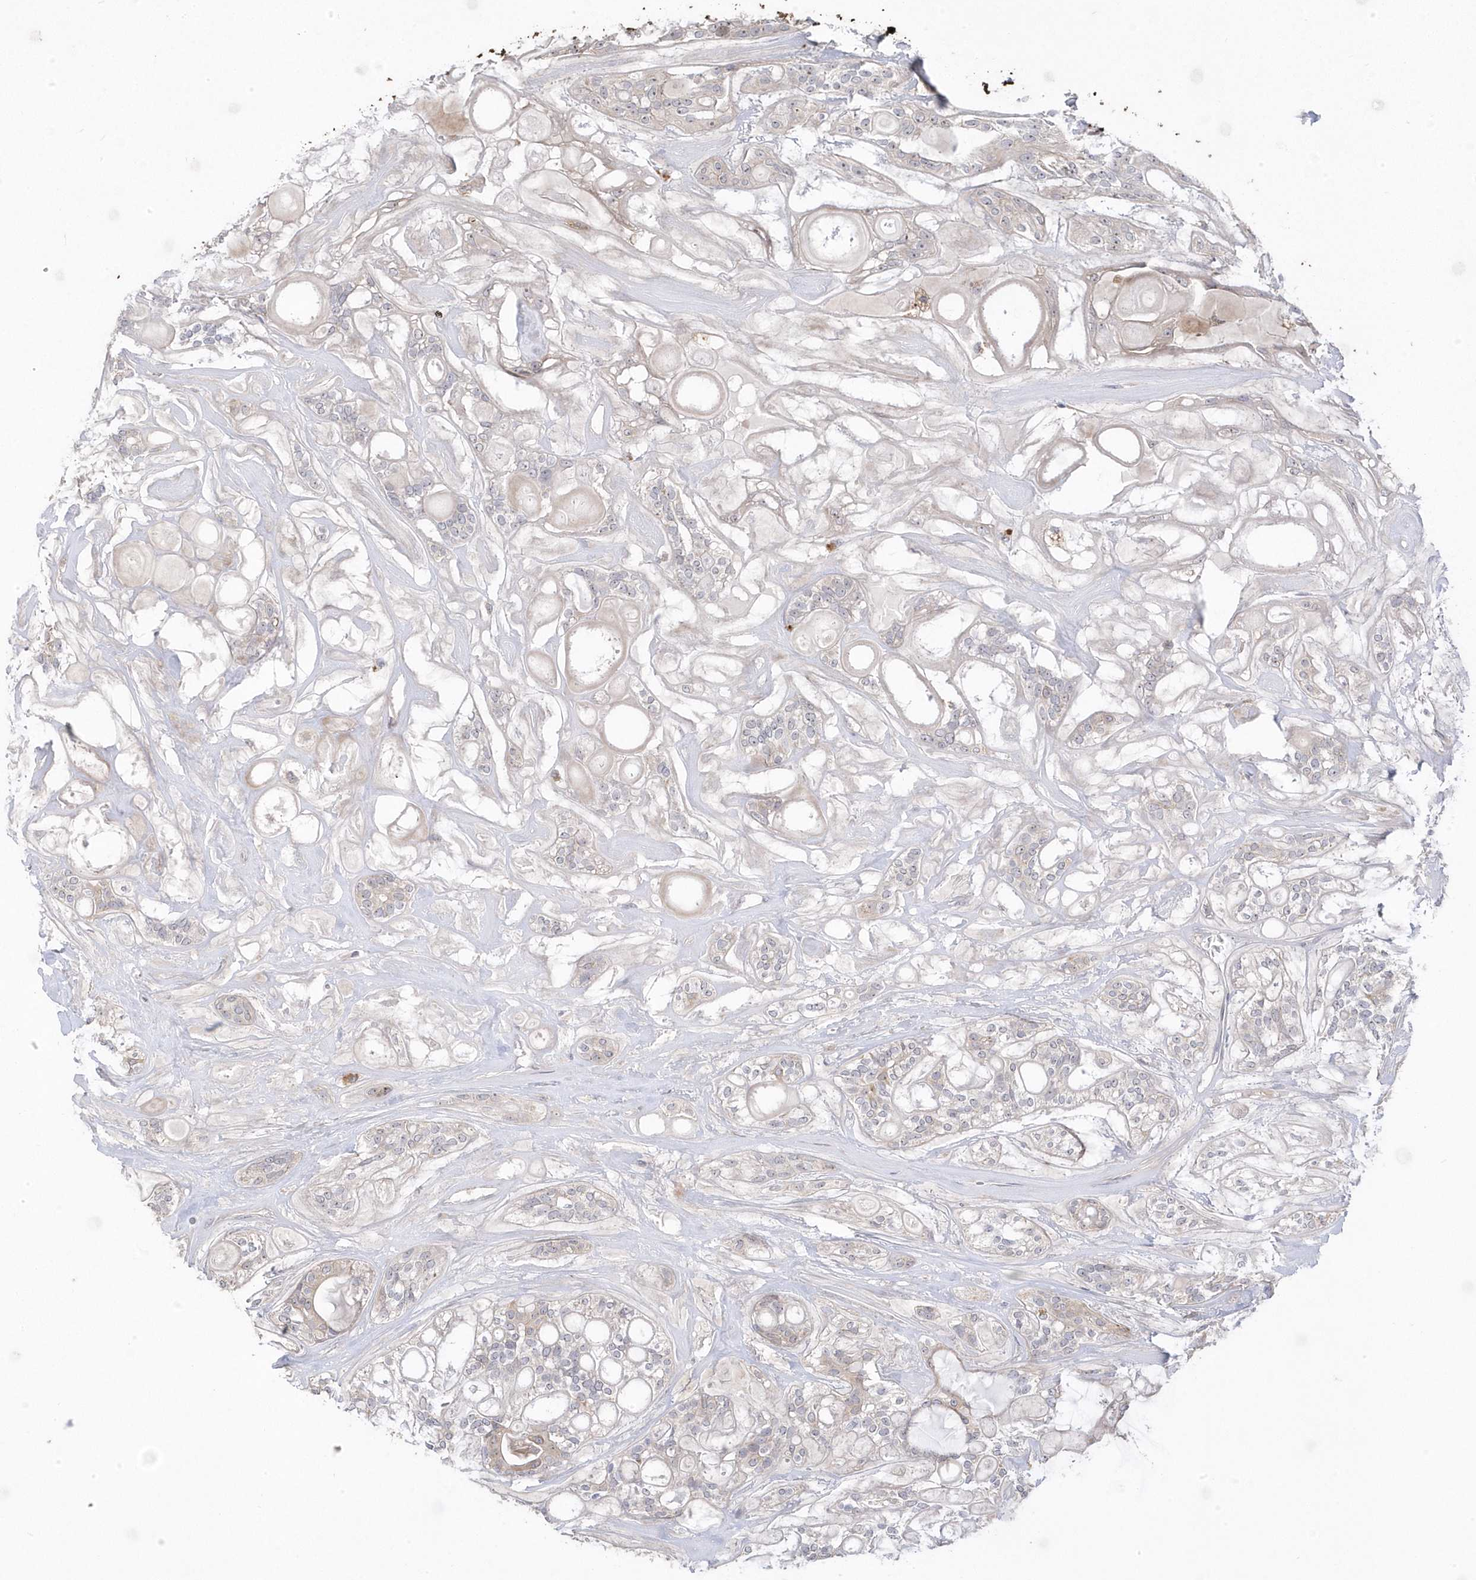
{"staining": {"intensity": "negative", "quantity": "none", "location": "none"}, "tissue": "head and neck cancer", "cell_type": "Tumor cells", "image_type": "cancer", "snomed": [{"axis": "morphology", "description": "Adenocarcinoma, NOS"}, {"axis": "topography", "description": "Head-Neck"}], "caption": "There is no significant positivity in tumor cells of head and neck cancer.", "gene": "GTPBP6", "patient": {"sex": "male", "age": 66}}